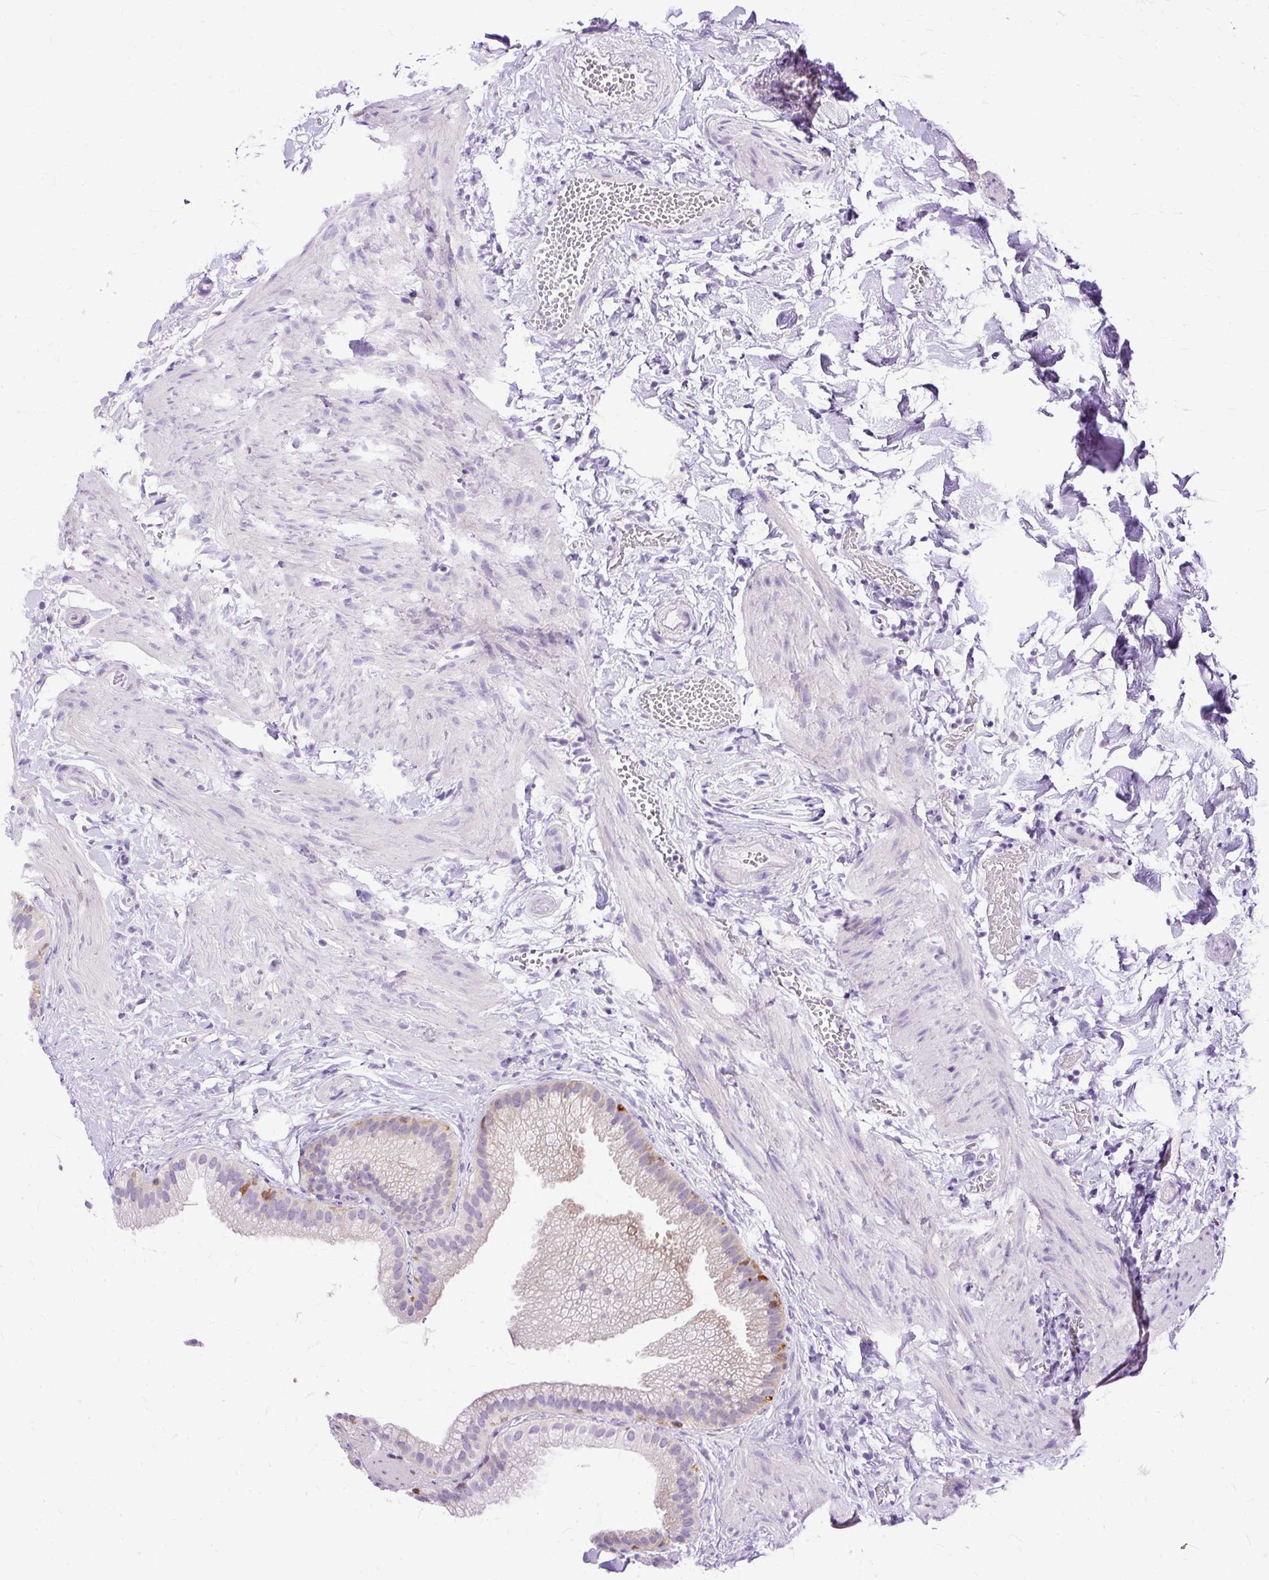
{"staining": {"intensity": "negative", "quantity": "none", "location": "none"}, "tissue": "gallbladder", "cell_type": "Glandular cells", "image_type": "normal", "snomed": [{"axis": "morphology", "description": "Normal tissue, NOS"}, {"axis": "topography", "description": "Gallbladder"}], "caption": "Immunohistochemistry image of benign gallbladder stained for a protein (brown), which shows no expression in glandular cells. The staining was performed using DAB to visualize the protein expression in brown, while the nuclei were stained in blue with hematoxylin (Magnification: 20x).", "gene": "TWF2", "patient": {"sex": "female", "age": 63}}